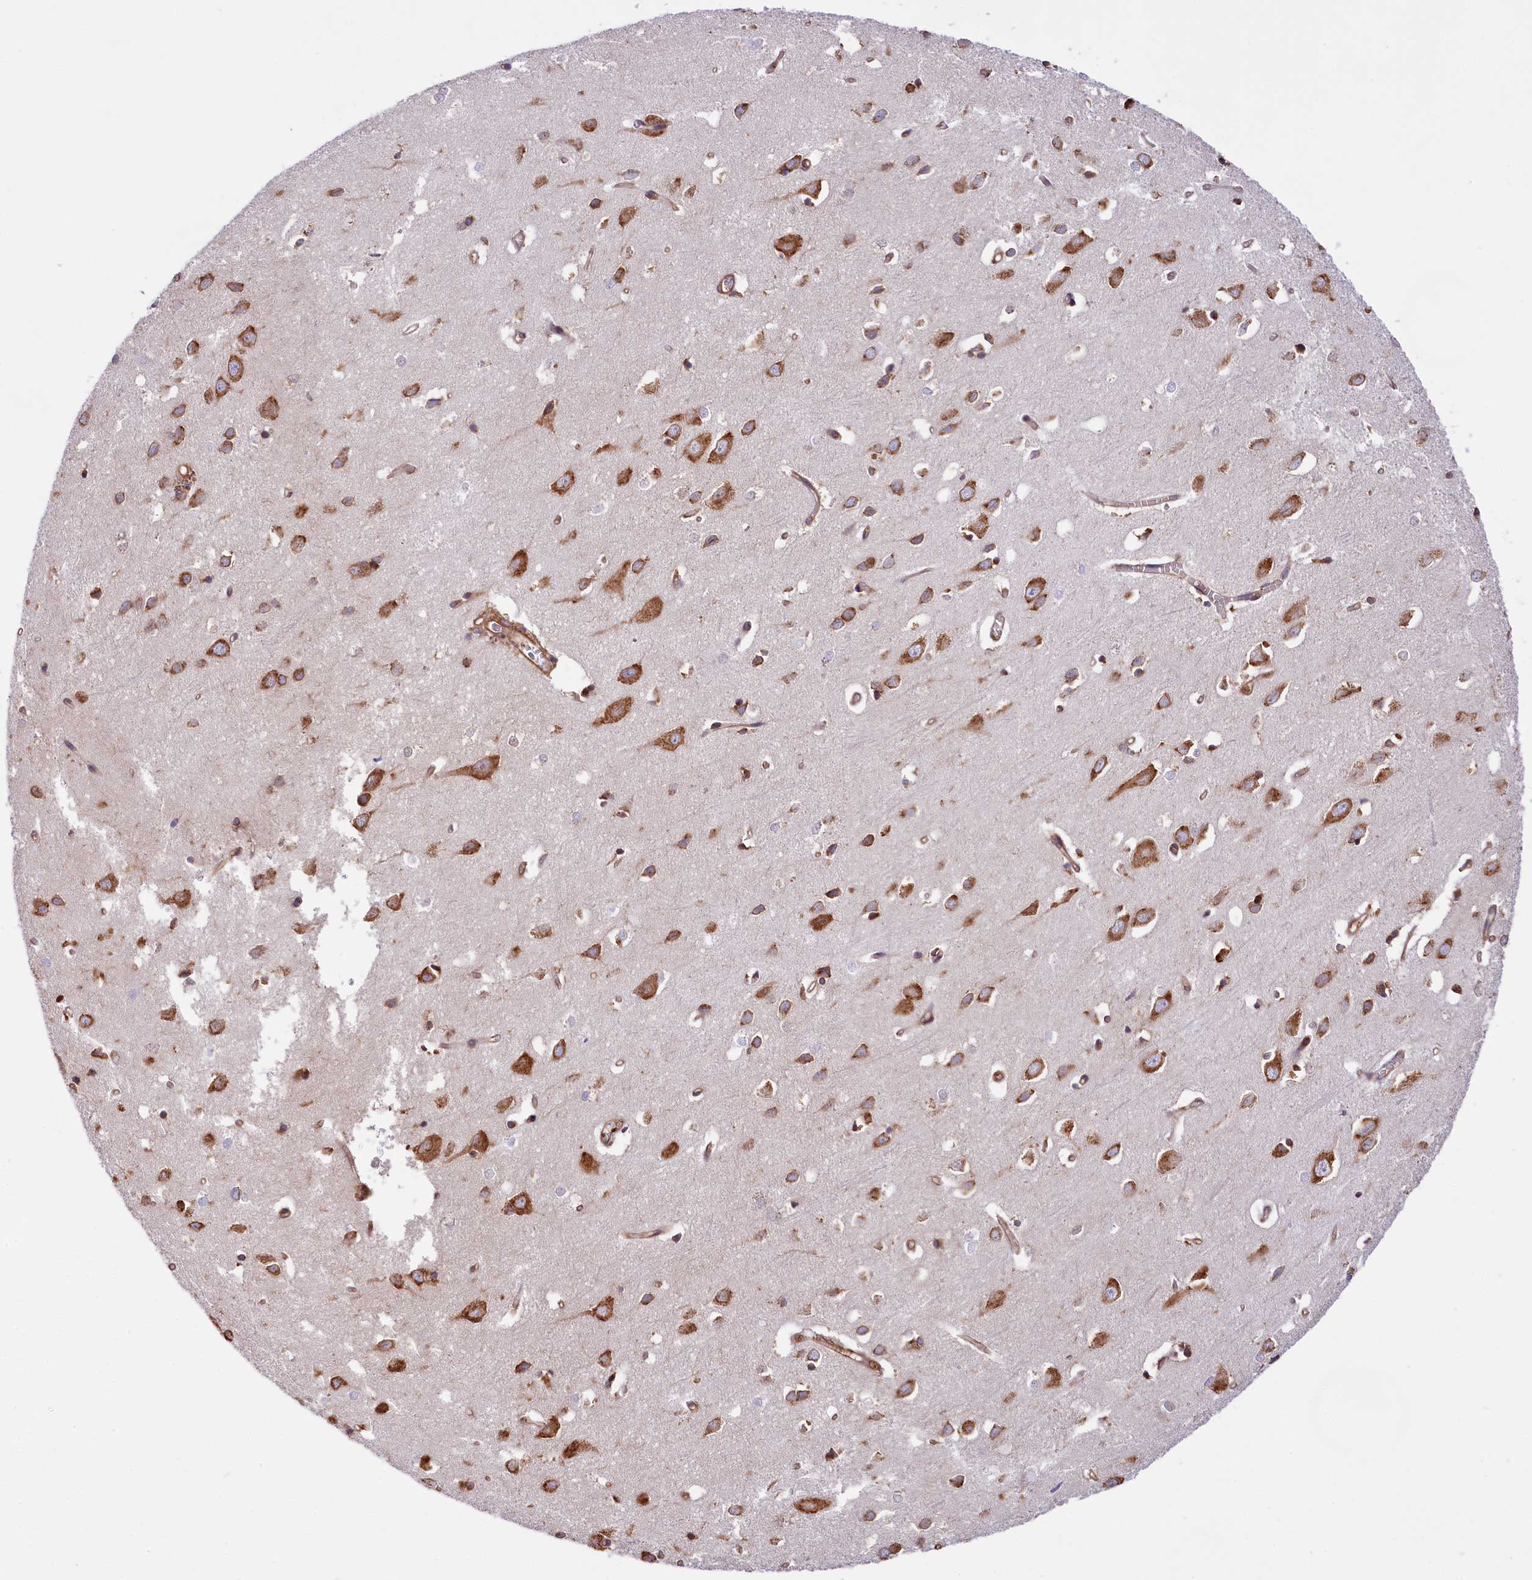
{"staining": {"intensity": "moderate", "quantity": ">75%", "location": "cytoplasmic/membranous"}, "tissue": "cerebral cortex", "cell_type": "Endothelial cells", "image_type": "normal", "snomed": [{"axis": "morphology", "description": "Normal tissue, NOS"}, {"axis": "topography", "description": "Cerebral cortex"}], "caption": "High-power microscopy captured an immunohistochemistry histopathology image of normal cerebral cortex, revealing moderate cytoplasmic/membranous positivity in about >75% of endothelial cells. The staining was performed using DAB (3,3'-diaminobenzidine), with brown indicating positive protein expression. Nuclei are stained blue with hematoxylin.", "gene": "GYS1", "patient": {"sex": "female", "age": 64}}